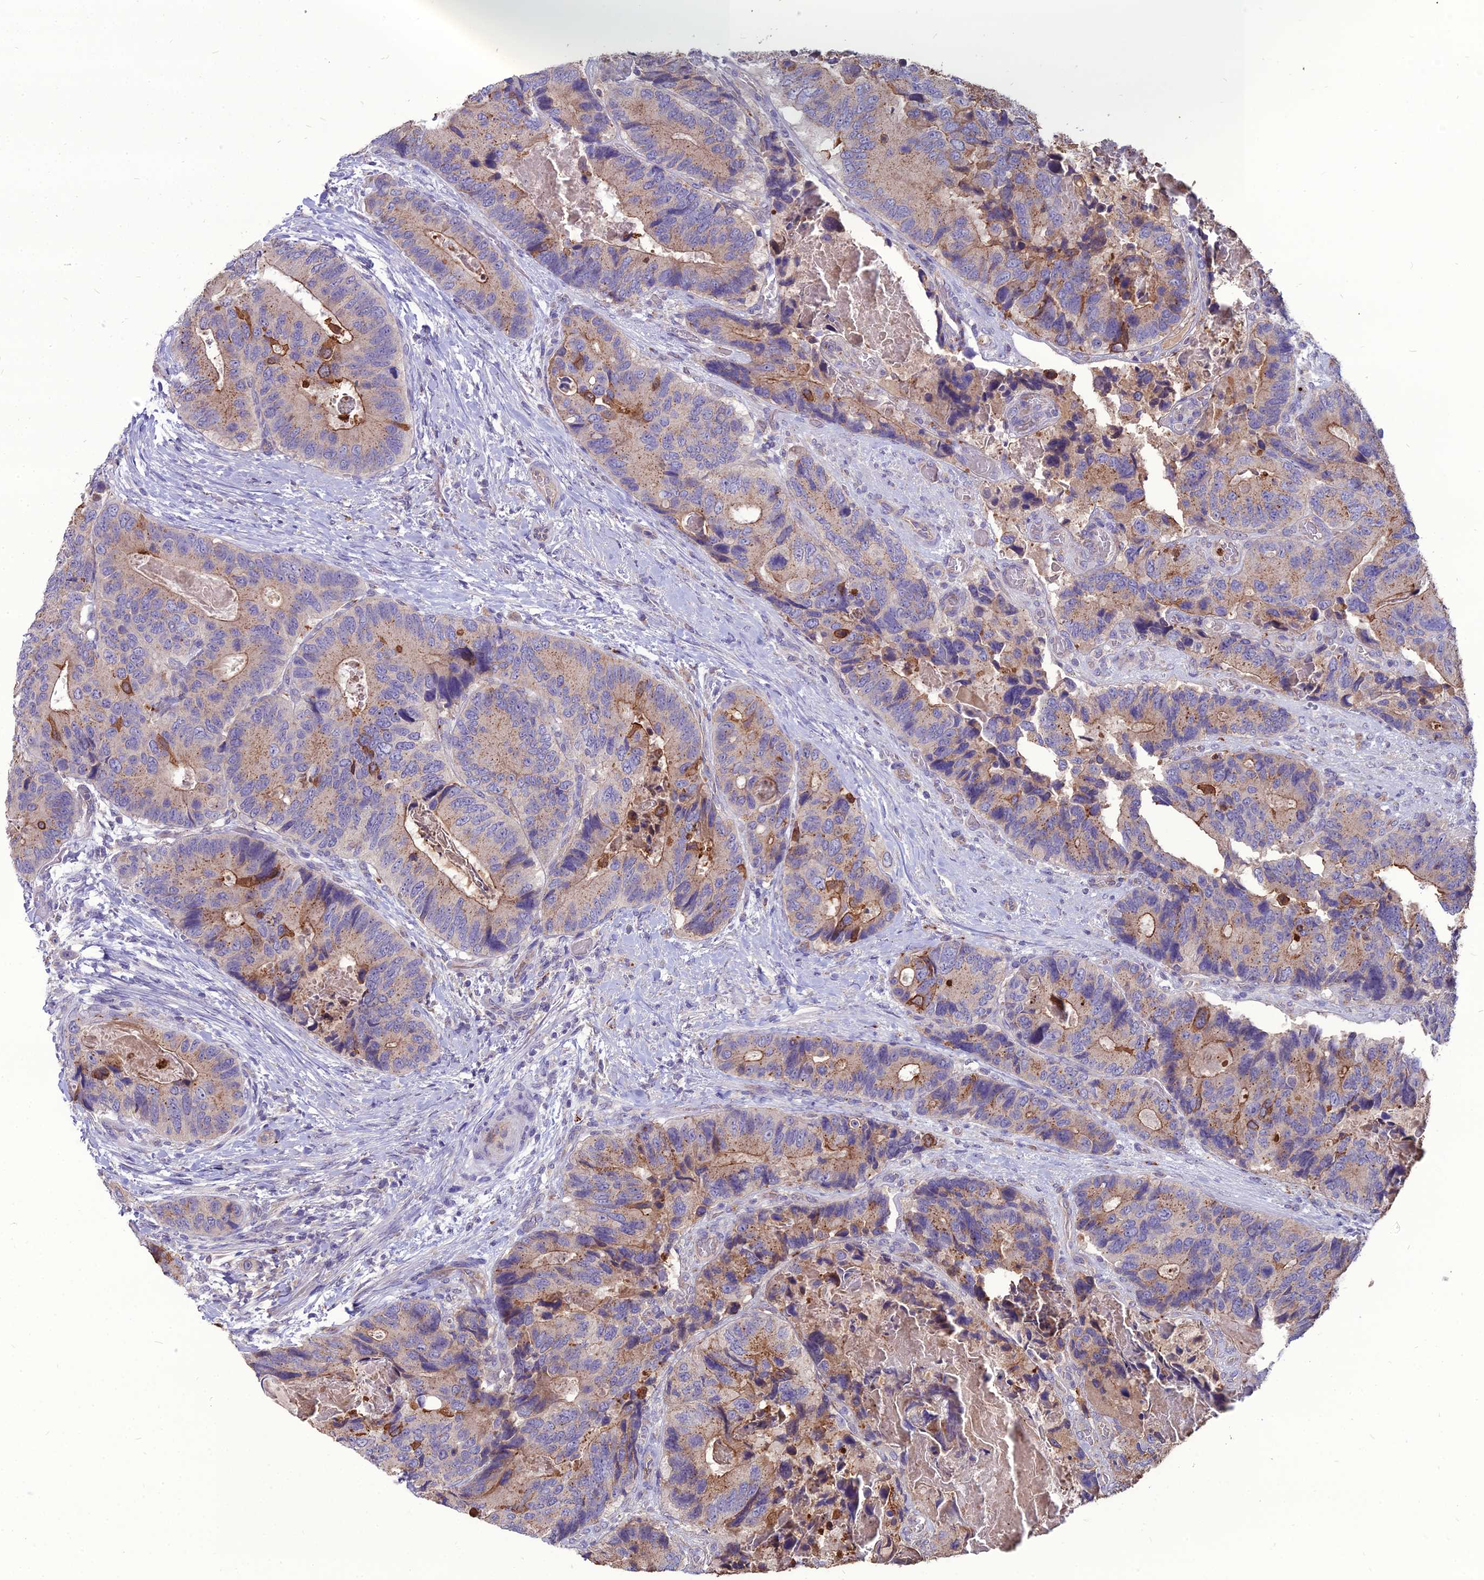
{"staining": {"intensity": "moderate", "quantity": "<25%", "location": "cytoplasmic/membranous"}, "tissue": "colorectal cancer", "cell_type": "Tumor cells", "image_type": "cancer", "snomed": [{"axis": "morphology", "description": "Adenocarcinoma, NOS"}, {"axis": "topography", "description": "Colon"}], "caption": "A high-resolution photomicrograph shows immunohistochemistry (IHC) staining of colorectal cancer, which displays moderate cytoplasmic/membranous staining in about <25% of tumor cells.", "gene": "PCED1B", "patient": {"sex": "male", "age": 84}}